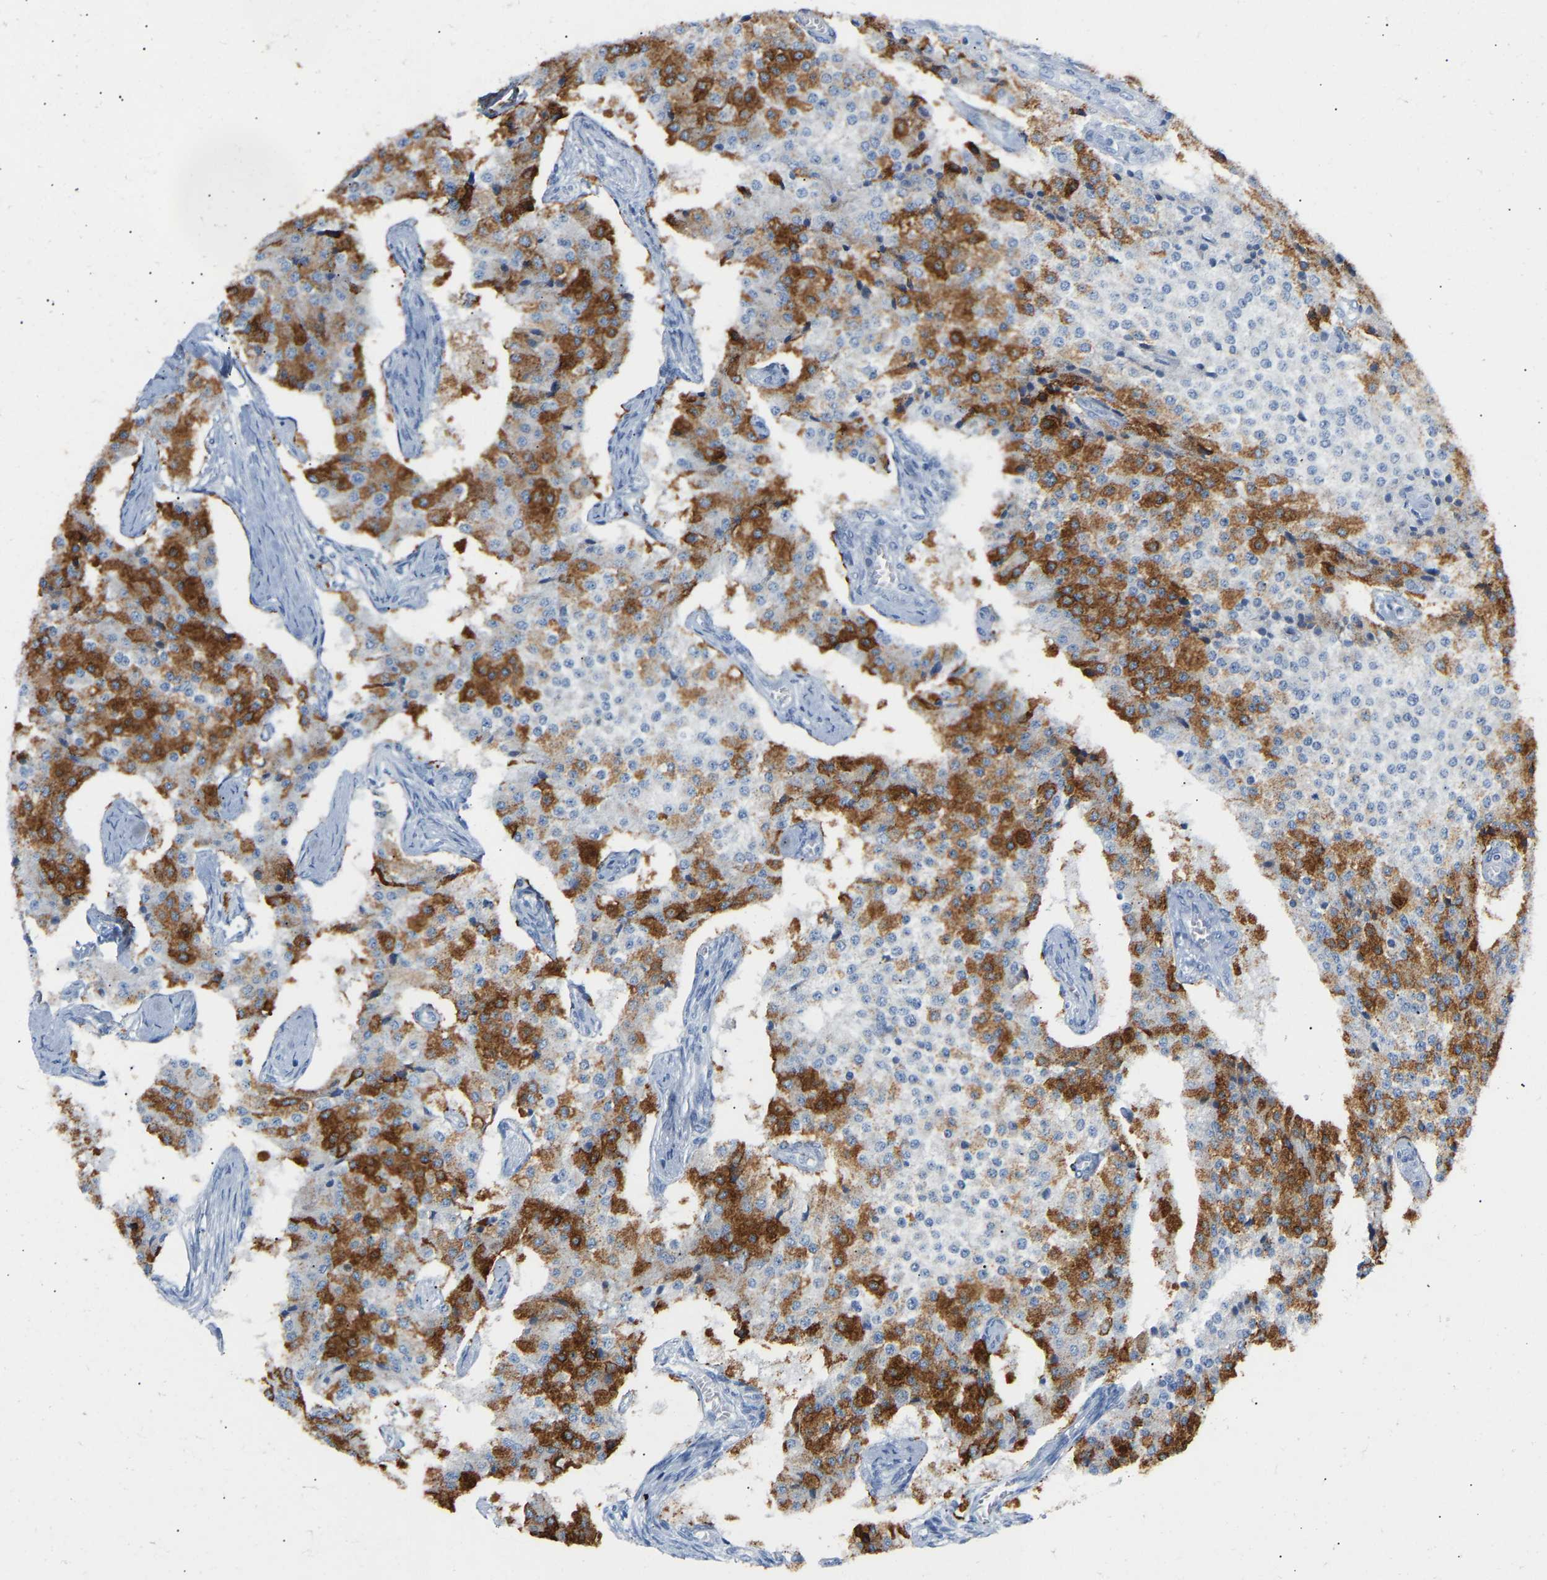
{"staining": {"intensity": "strong", "quantity": "25%-75%", "location": "cytoplasmic/membranous"}, "tissue": "carcinoid", "cell_type": "Tumor cells", "image_type": "cancer", "snomed": [{"axis": "morphology", "description": "Carcinoid, malignant, NOS"}, {"axis": "topography", "description": "Colon"}], "caption": "IHC photomicrograph of neoplastic tissue: human carcinoid (malignant) stained using immunohistochemistry (IHC) reveals high levels of strong protein expression localized specifically in the cytoplasmic/membranous of tumor cells, appearing as a cytoplasmic/membranous brown color.", "gene": "PEX1", "patient": {"sex": "female", "age": 52}}